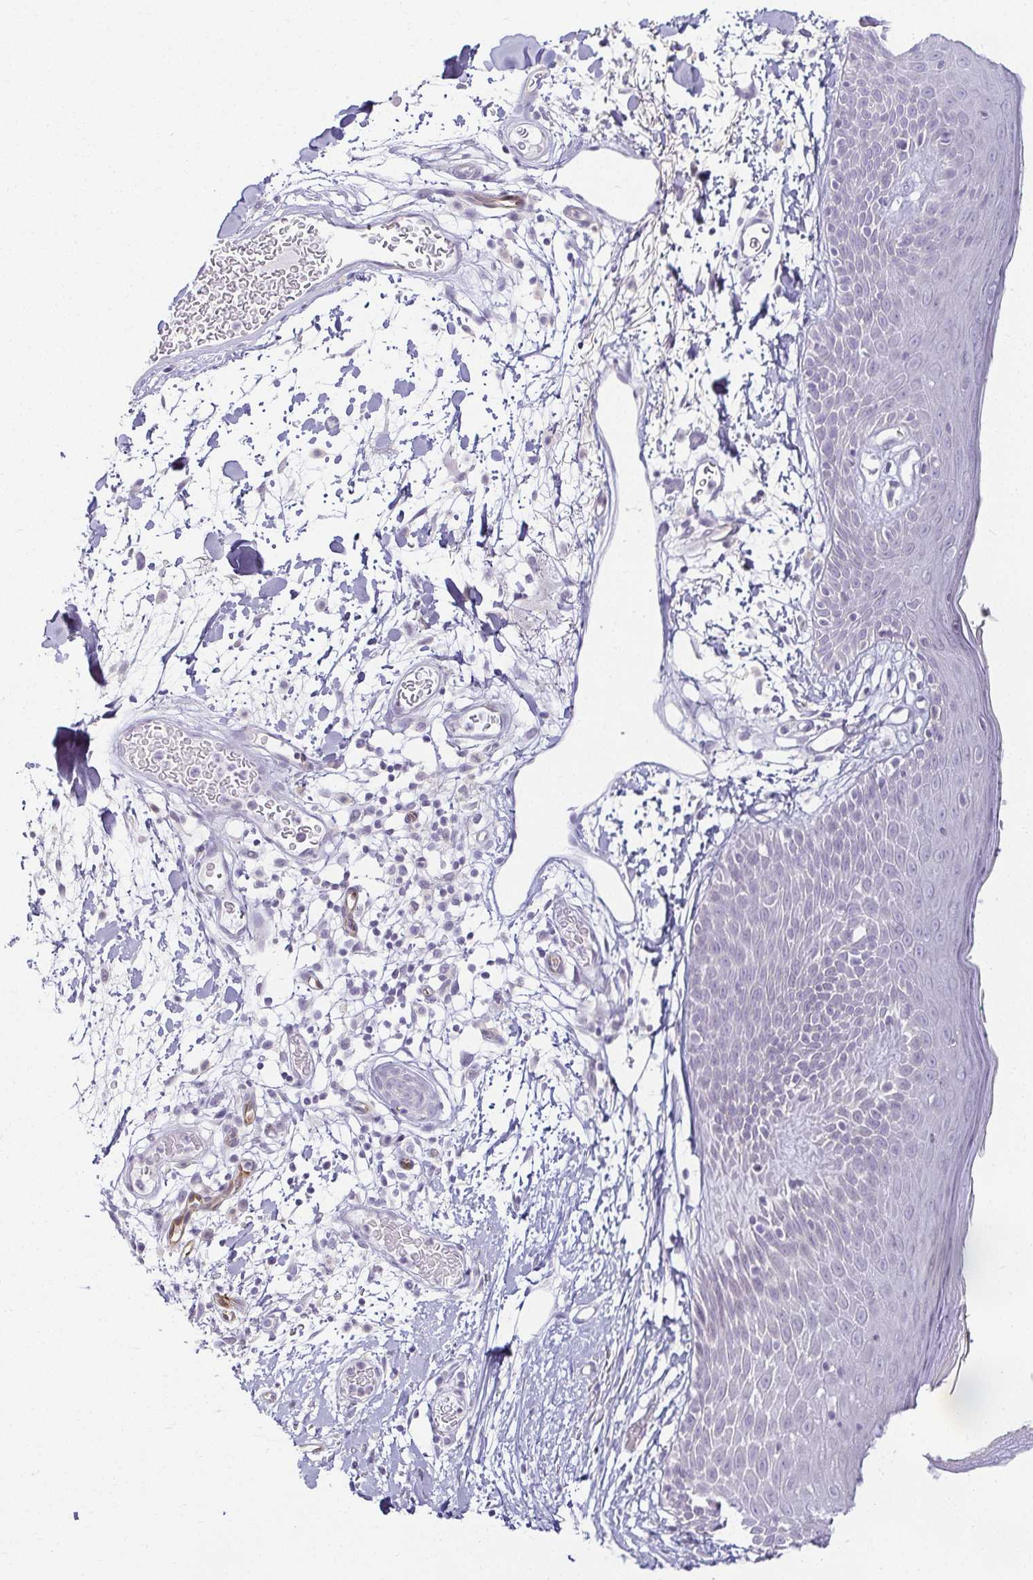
{"staining": {"intensity": "negative", "quantity": "none", "location": "none"}, "tissue": "skin", "cell_type": "Fibroblasts", "image_type": "normal", "snomed": [{"axis": "morphology", "description": "Normal tissue, NOS"}, {"axis": "topography", "description": "Skin"}], "caption": "Skin stained for a protein using IHC reveals no positivity fibroblasts.", "gene": "ACAN", "patient": {"sex": "male", "age": 79}}